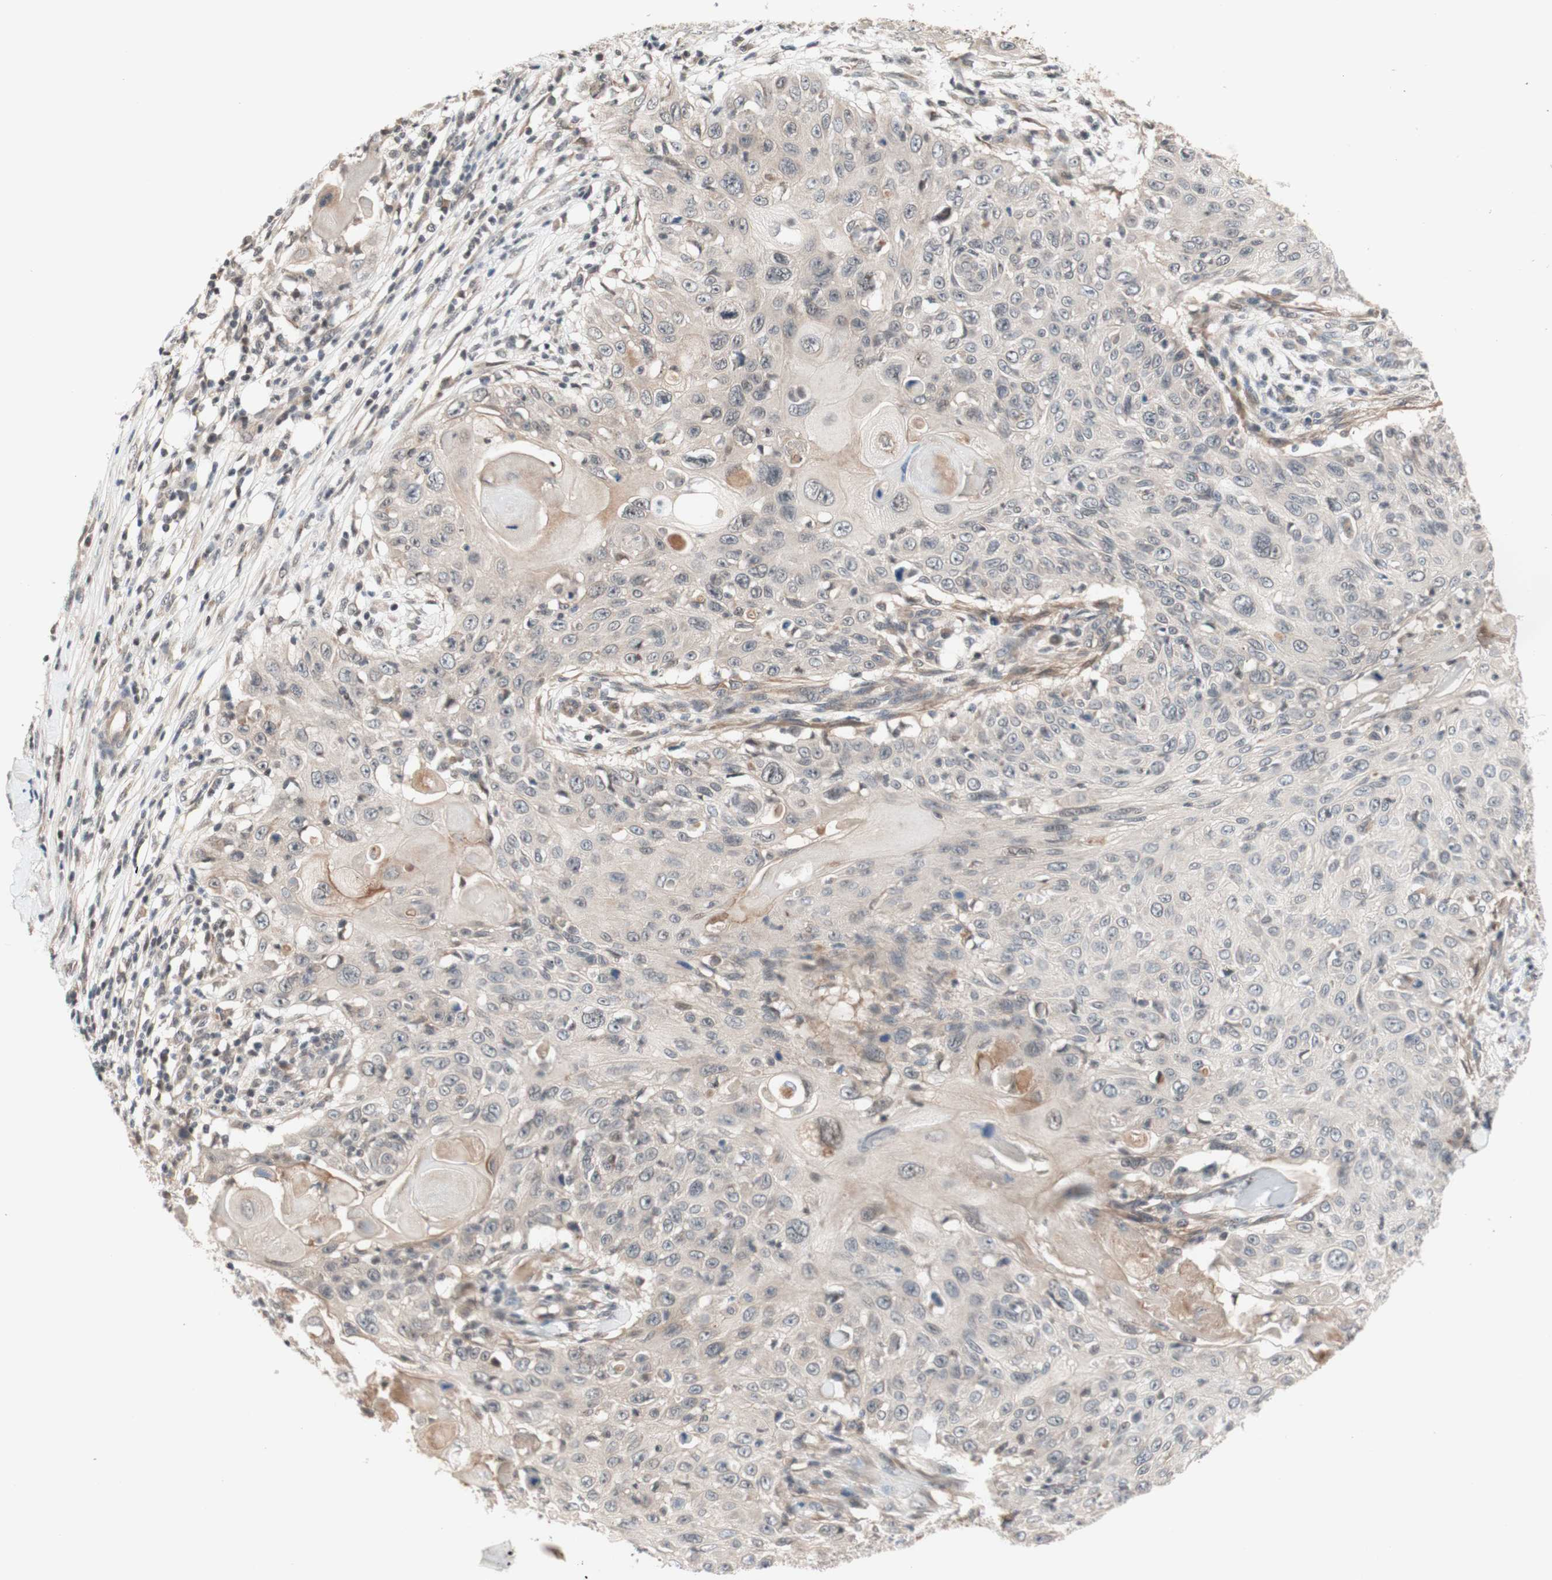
{"staining": {"intensity": "weak", "quantity": "25%-75%", "location": "cytoplasmic/membranous"}, "tissue": "skin cancer", "cell_type": "Tumor cells", "image_type": "cancer", "snomed": [{"axis": "morphology", "description": "Squamous cell carcinoma, NOS"}, {"axis": "topography", "description": "Skin"}], "caption": "A low amount of weak cytoplasmic/membranous positivity is identified in approximately 25%-75% of tumor cells in skin cancer (squamous cell carcinoma) tissue.", "gene": "CD55", "patient": {"sex": "male", "age": 86}}